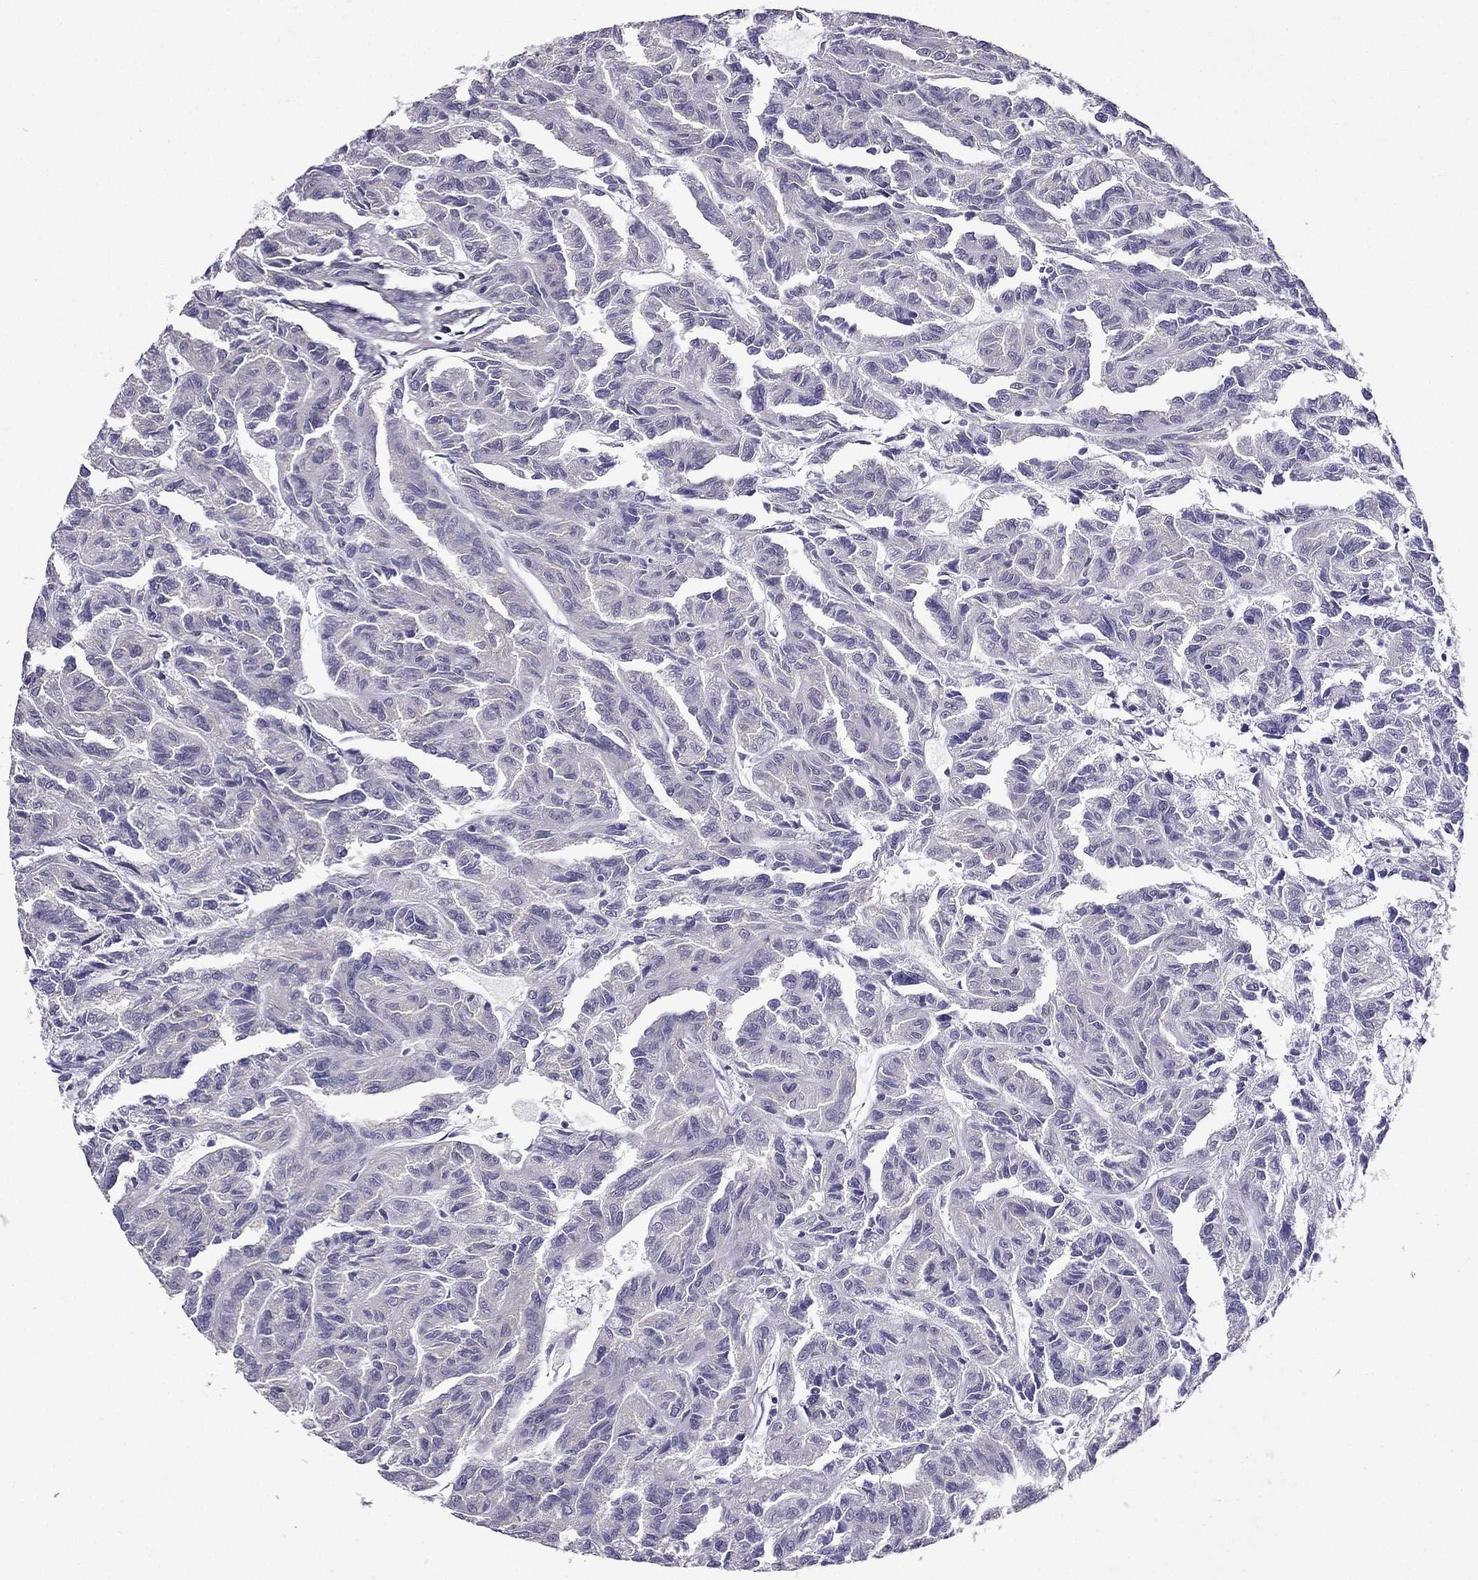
{"staining": {"intensity": "negative", "quantity": "none", "location": "none"}, "tissue": "renal cancer", "cell_type": "Tumor cells", "image_type": "cancer", "snomed": [{"axis": "morphology", "description": "Adenocarcinoma, NOS"}, {"axis": "topography", "description": "Kidney"}], "caption": "The image exhibits no staining of tumor cells in renal adenocarcinoma.", "gene": "AAK1", "patient": {"sex": "male", "age": 79}}